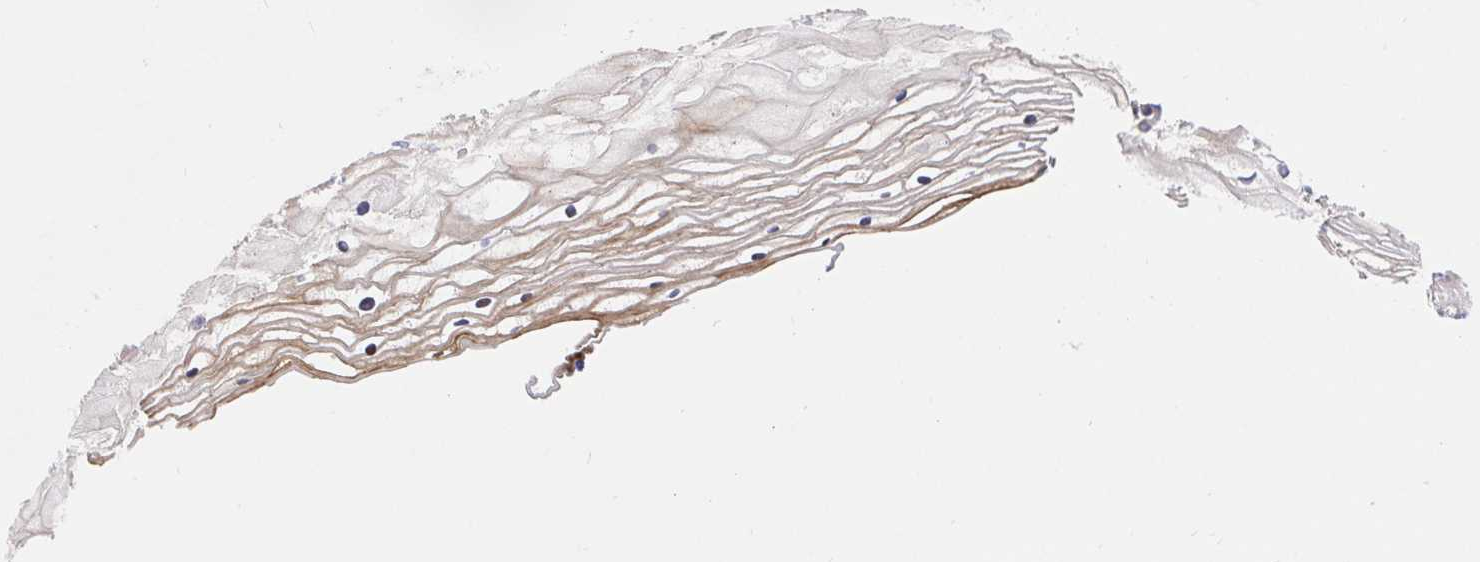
{"staining": {"intensity": "weak", "quantity": "25%-75%", "location": "cytoplasmic/membranous"}, "tissue": "cervix", "cell_type": "Glandular cells", "image_type": "normal", "snomed": [{"axis": "morphology", "description": "Normal tissue, NOS"}, {"axis": "topography", "description": "Cervix"}], "caption": "The histopathology image shows staining of unremarkable cervix, revealing weak cytoplasmic/membranous protein positivity (brown color) within glandular cells. (IHC, brightfield microscopy, high magnification).", "gene": "GOLGA1", "patient": {"sex": "female", "age": 36}}